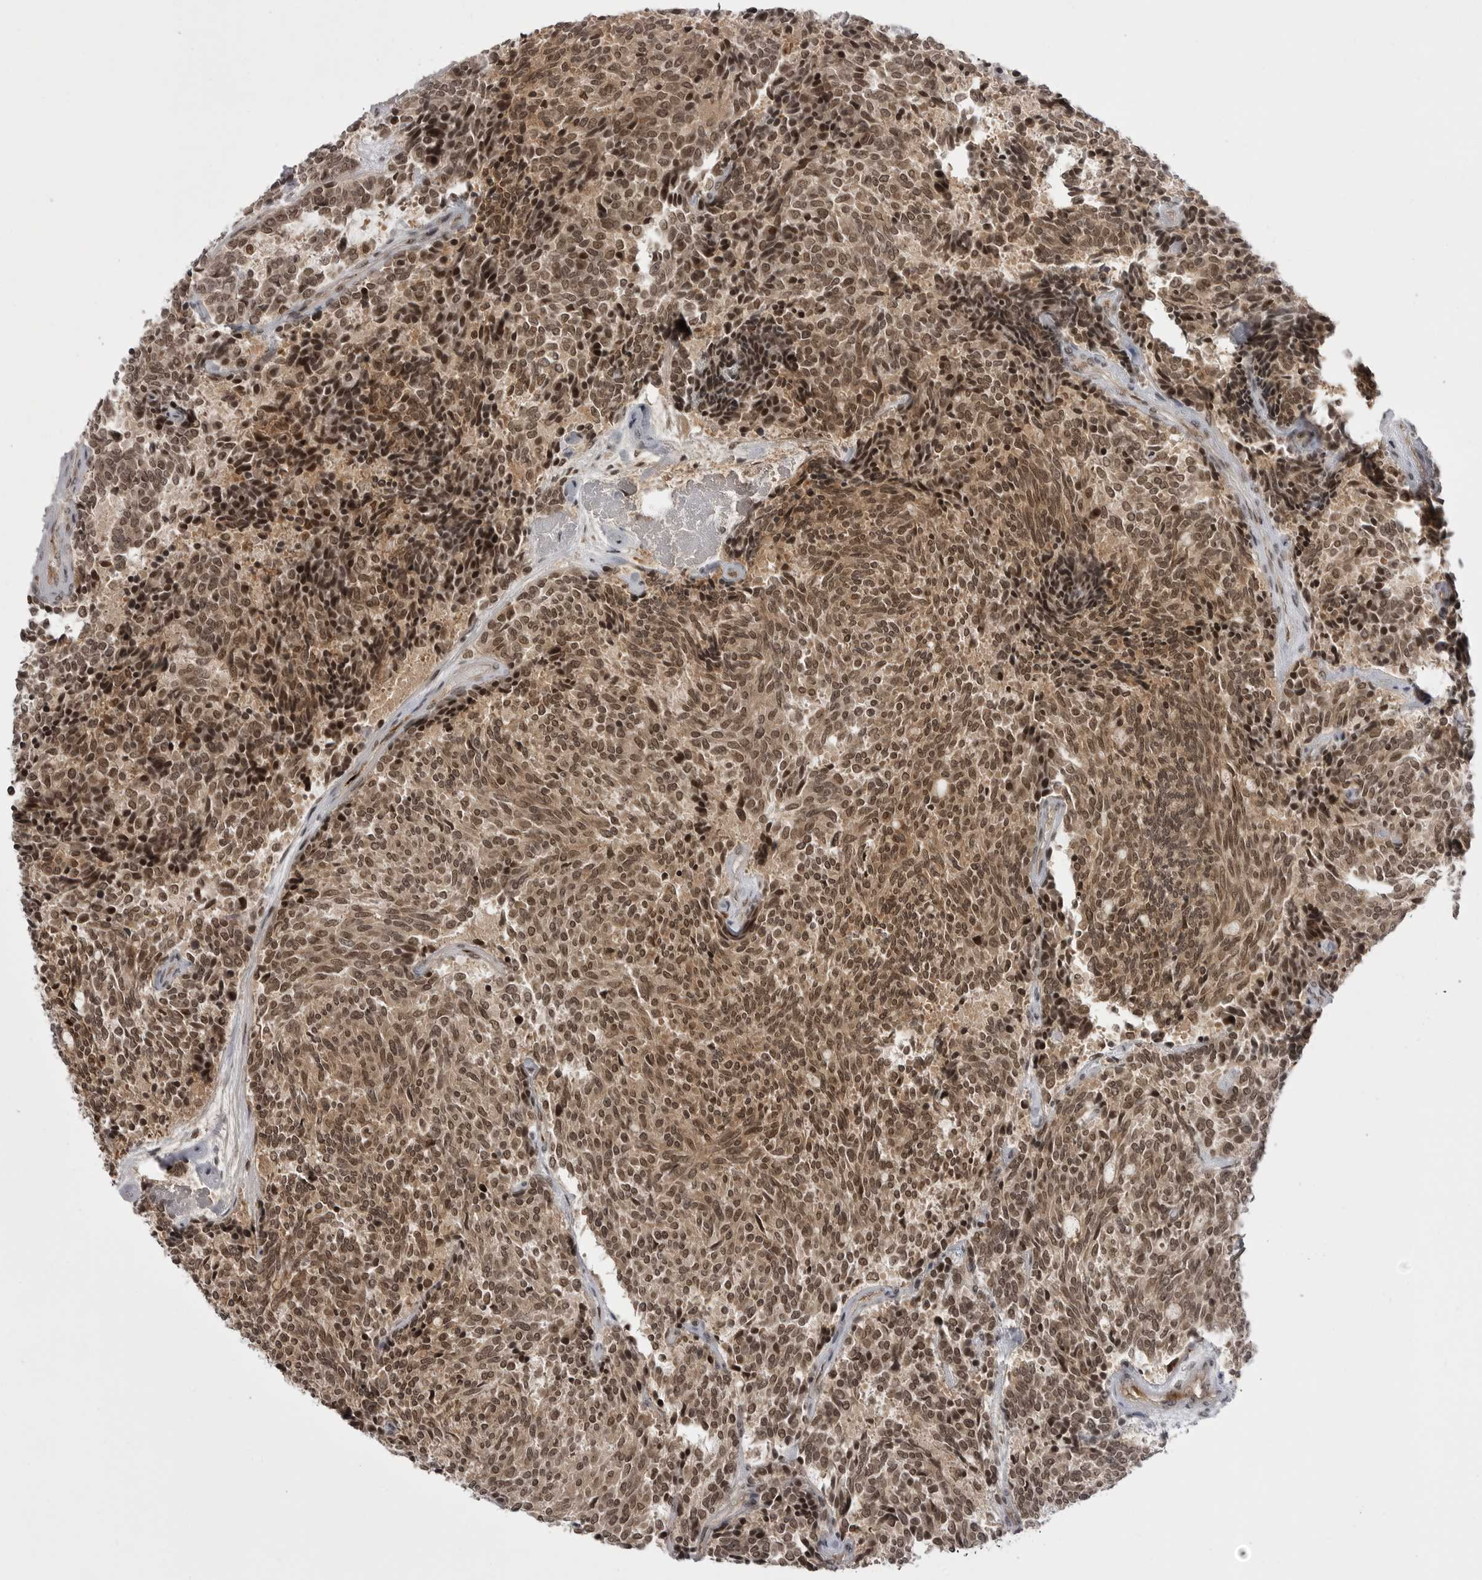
{"staining": {"intensity": "moderate", "quantity": ">75%", "location": "cytoplasmic/membranous,nuclear"}, "tissue": "carcinoid", "cell_type": "Tumor cells", "image_type": "cancer", "snomed": [{"axis": "morphology", "description": "Carcinoid, malignant, NOS"}, {"axis": "topography", "description": "Pancreas"}], "caption": "Human malignant carcinoid stained for a protein (brown) reveals moderate cytoplasmic/membranous and nuclear positive expression in about >75% of tumor cells.", "gene": "PTK2B", "patient": {"sex": "female", "age": 54}}